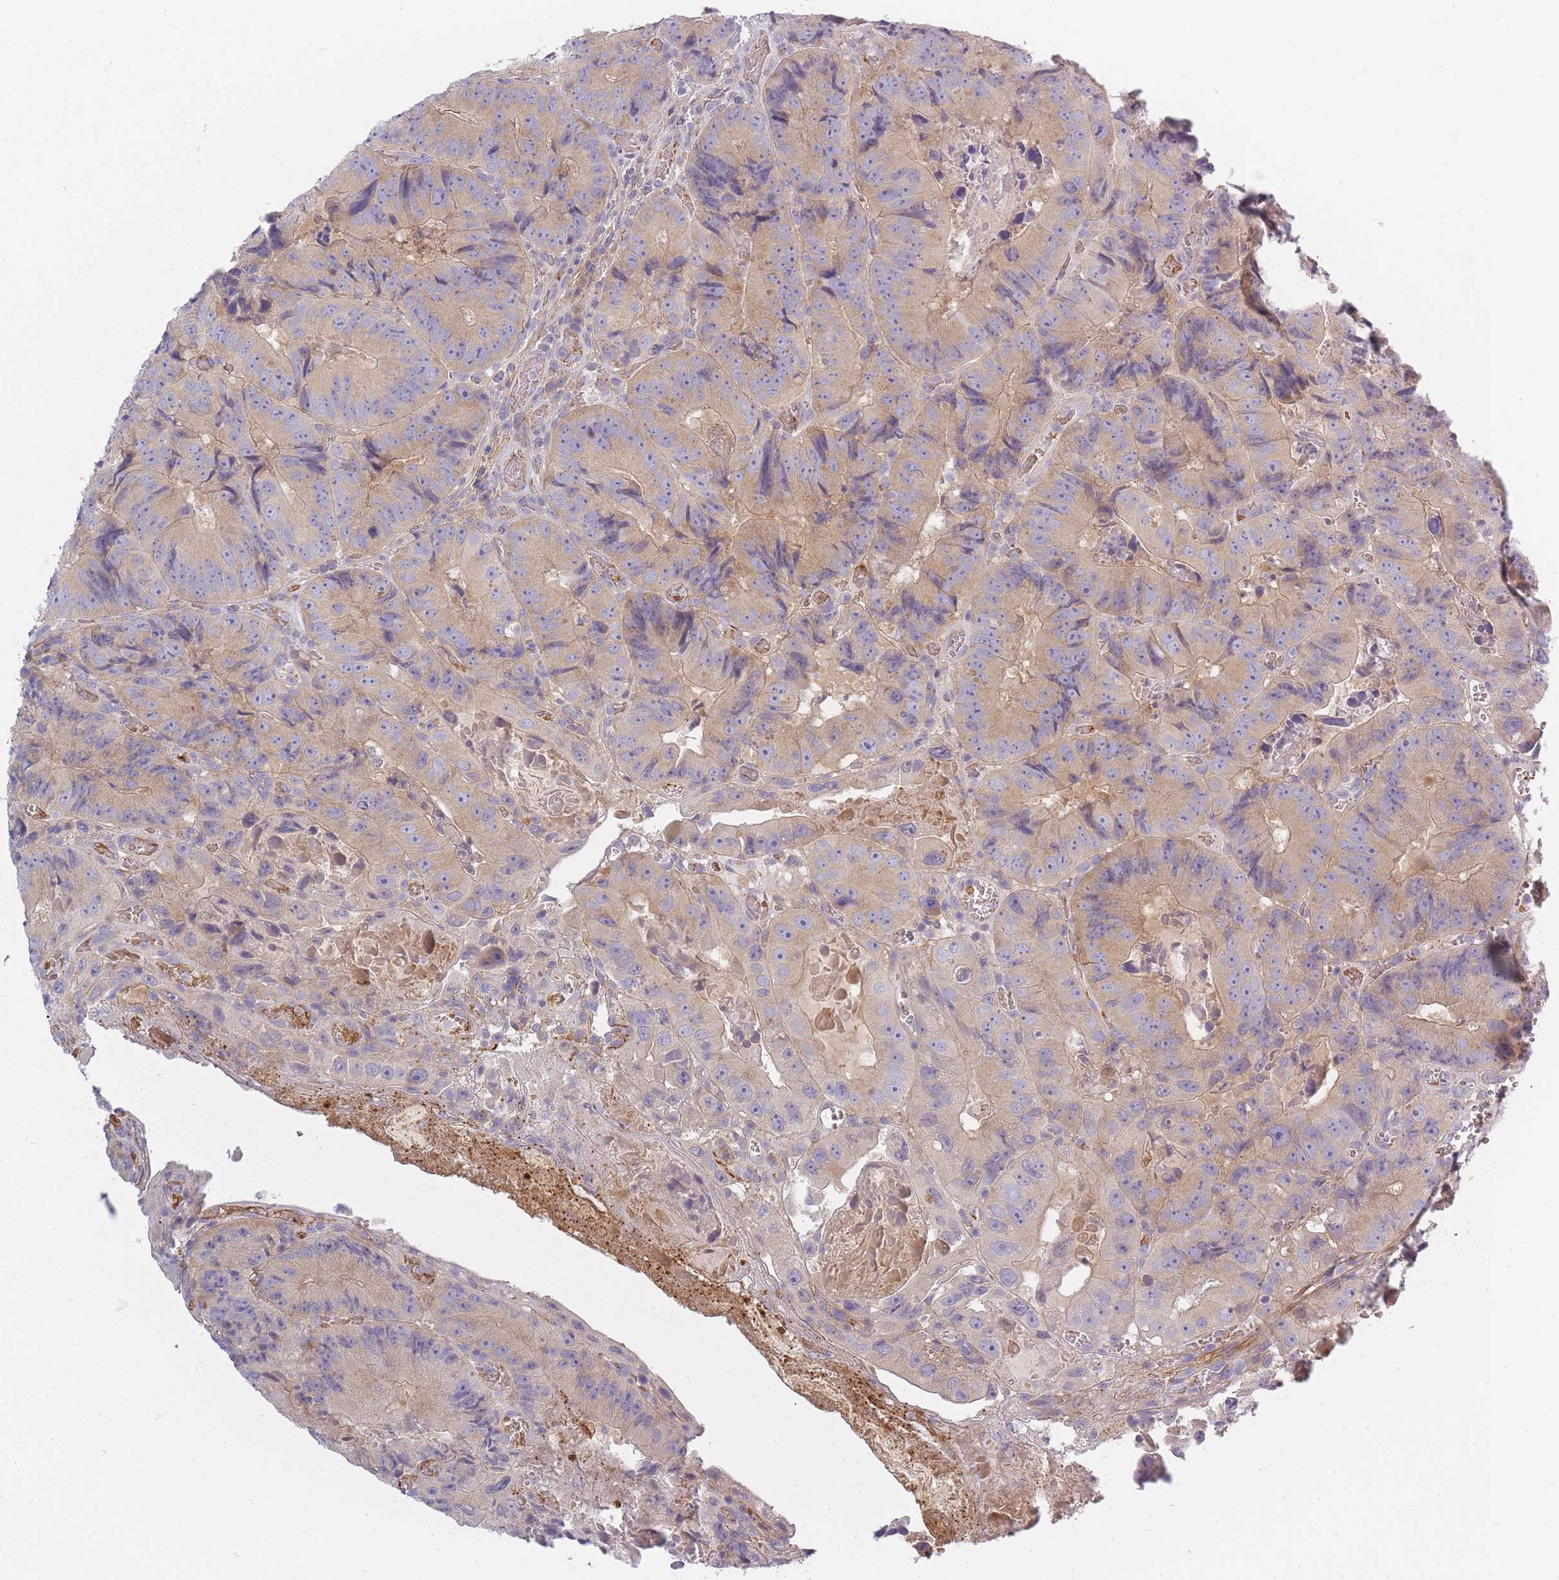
{"staining": {"intensity": "weak", "quantity": ">75%", "location": "cytoplasmic/membranous"}, "tissue": "colorectal cancer", "cell_type": "Tumor cells", "image_type": "cancer", "snomed": [{"axis": "morphology", "description": "Adenocarcinoma, NOS"}, {"axis": "topography", "description": "Colon"}], "caption": "There is low levels of weak cytoplasmic/membranous expression in tumor cells of adenocarcinoma (colorectal), as demonstrated by immunohistochemical staining (brown color).", "gene": "AP3M2", "patient": {"sex": "female", "age": 86}}